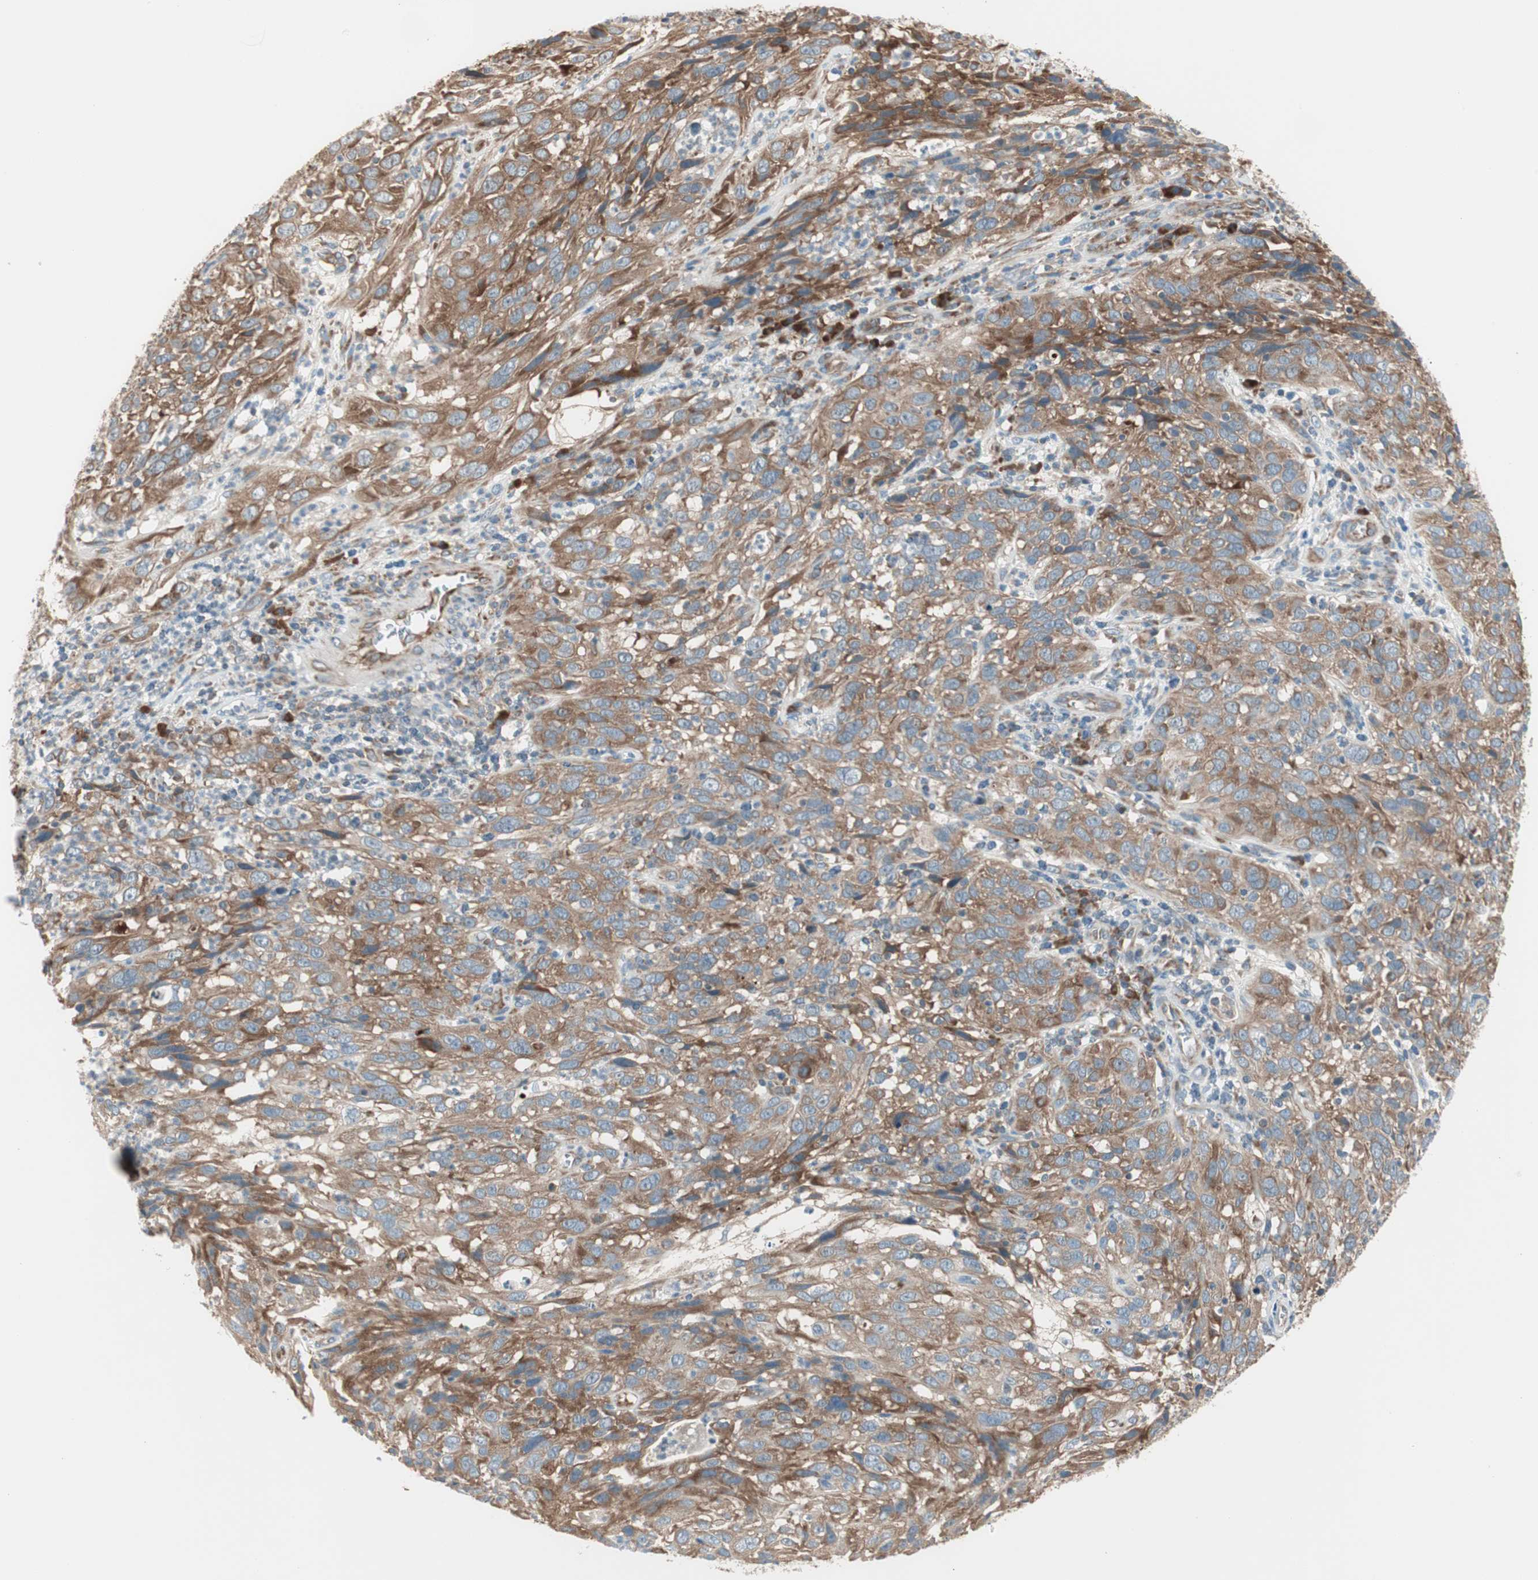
{"staining": {"intensity": "moderate", "quantity": ">75%", "location": "cytoplasmic/membranous"}, "tissue": "cervical cancer", "cell_type": "Tumor cells", "image_type": "cancer", "snomed": [{"axis": "morphology", "description": "Squamous cell carcinoma, NOS"}, {"axis": "topography", "description": "Cervix"}], "caption": "IHC staining of squamous cell carcinoma (cervical), which reveals medium levels of moderate cytoplasmic/membranous expression in about >75% of tumor cells indicating moderate cytoplasmic/membranous protein positivity. The staining was performed using DAB (brown) for protein detection and nuclei were counterstained in hematoxylin (blue).", "gene": "RPL23", "patient": {"sex": "female", "age": 32}}